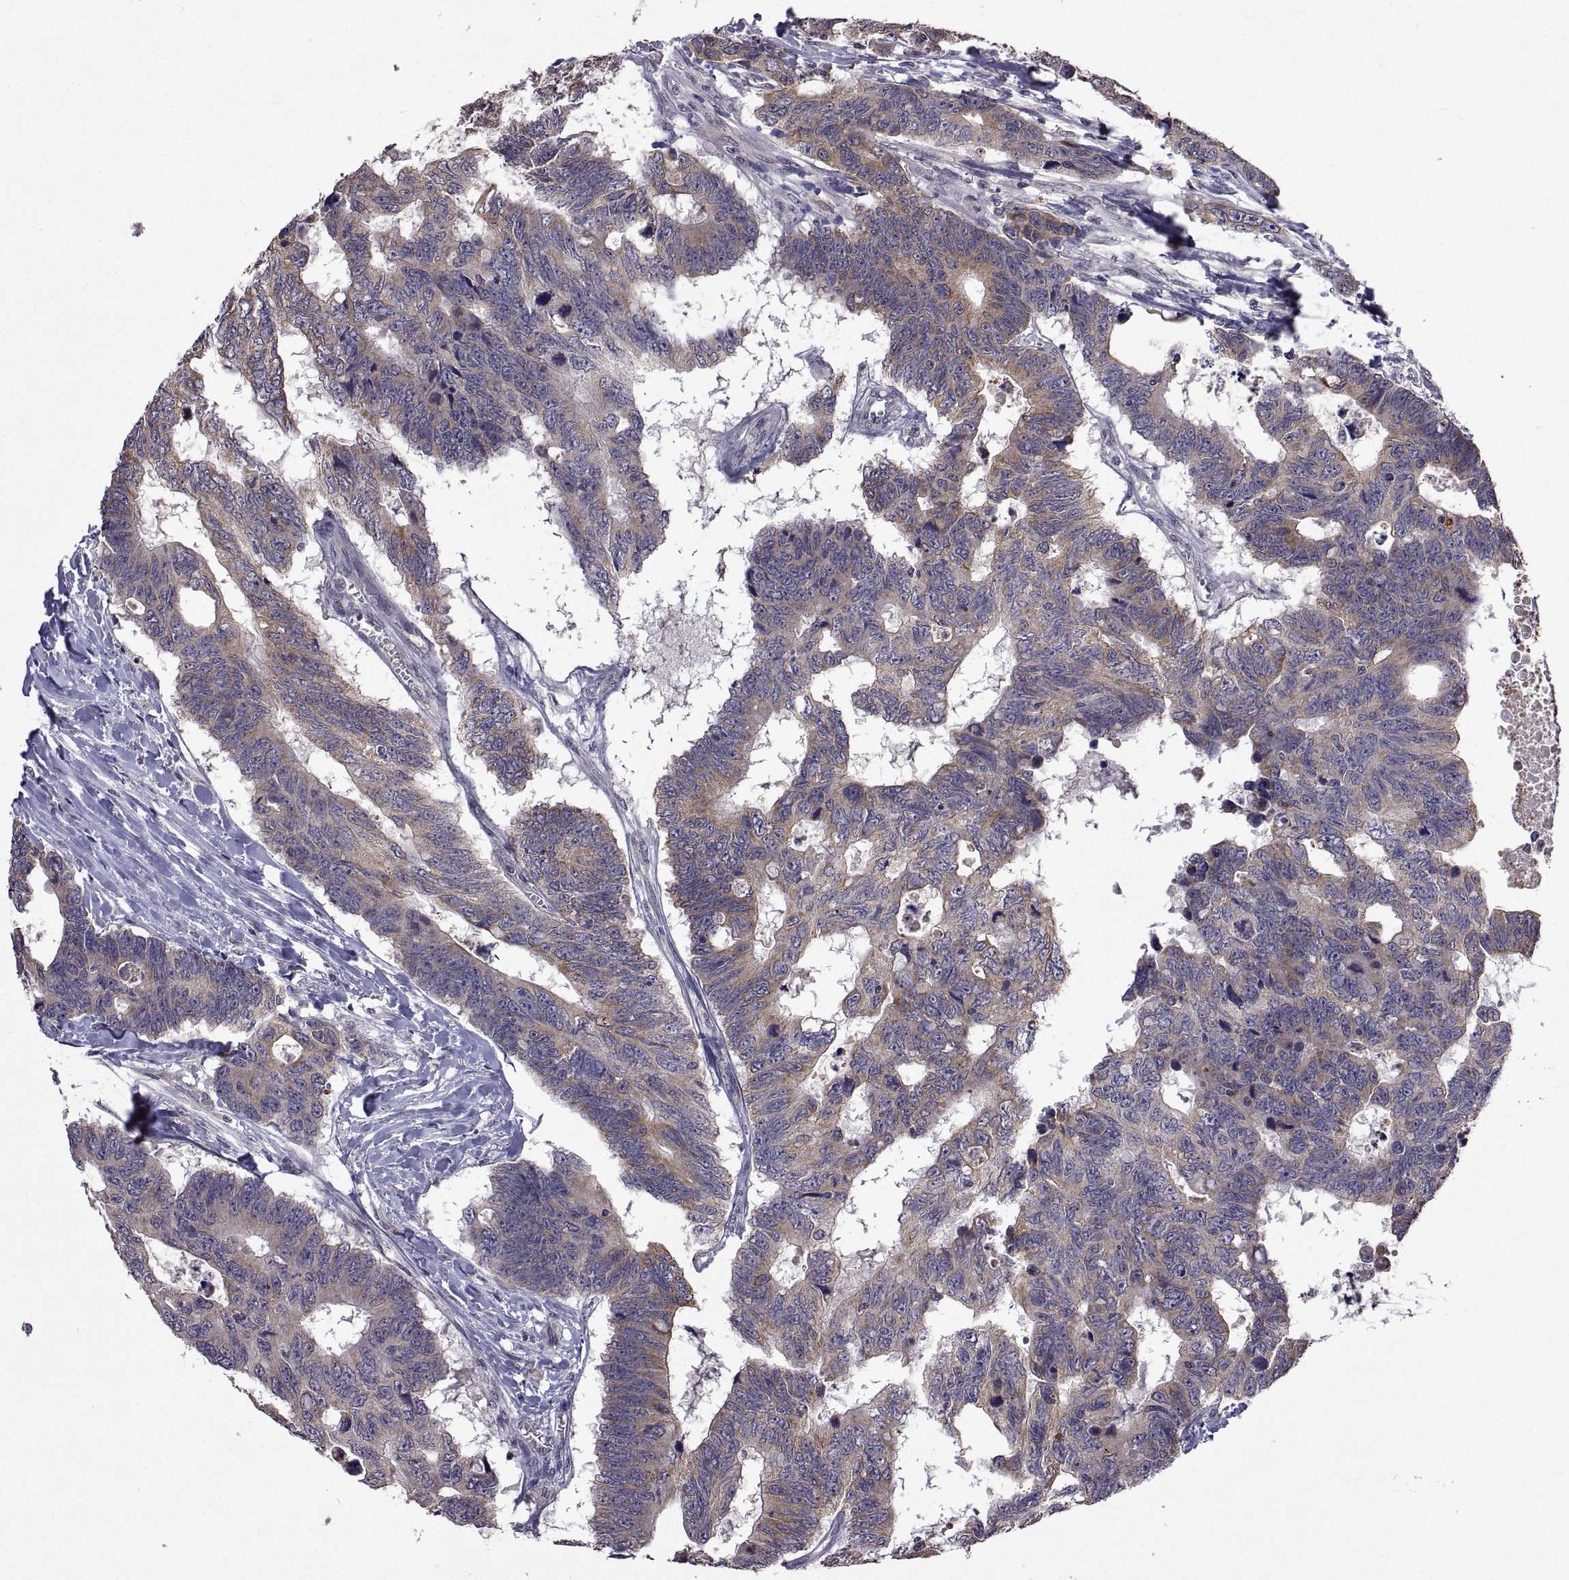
{"staining": {"intensity": "moderate", "quantity": "25%-75%", "location": "cytoplasmic/membranous"}, "tissue": "colorectal cancer", "cell_type": "Tumor cells", "image_type": "cancer", "snomed": [{"axis": "morphology", "description": "Adenocarcinoma, NOS"}, {"axis": "topography", "description": "Colon"}], "caption": "Immunohistochemistry (DAB (3,3'-diaminobenzidine)) staining of adenocarcinoma (colorectal) demonstrates moderate cytoplasmic/membranous protein expression in approximately 25%-75% of tumor cells.", "gene": "LAMA1", "patient": {"sex": "female", "age": 77}}